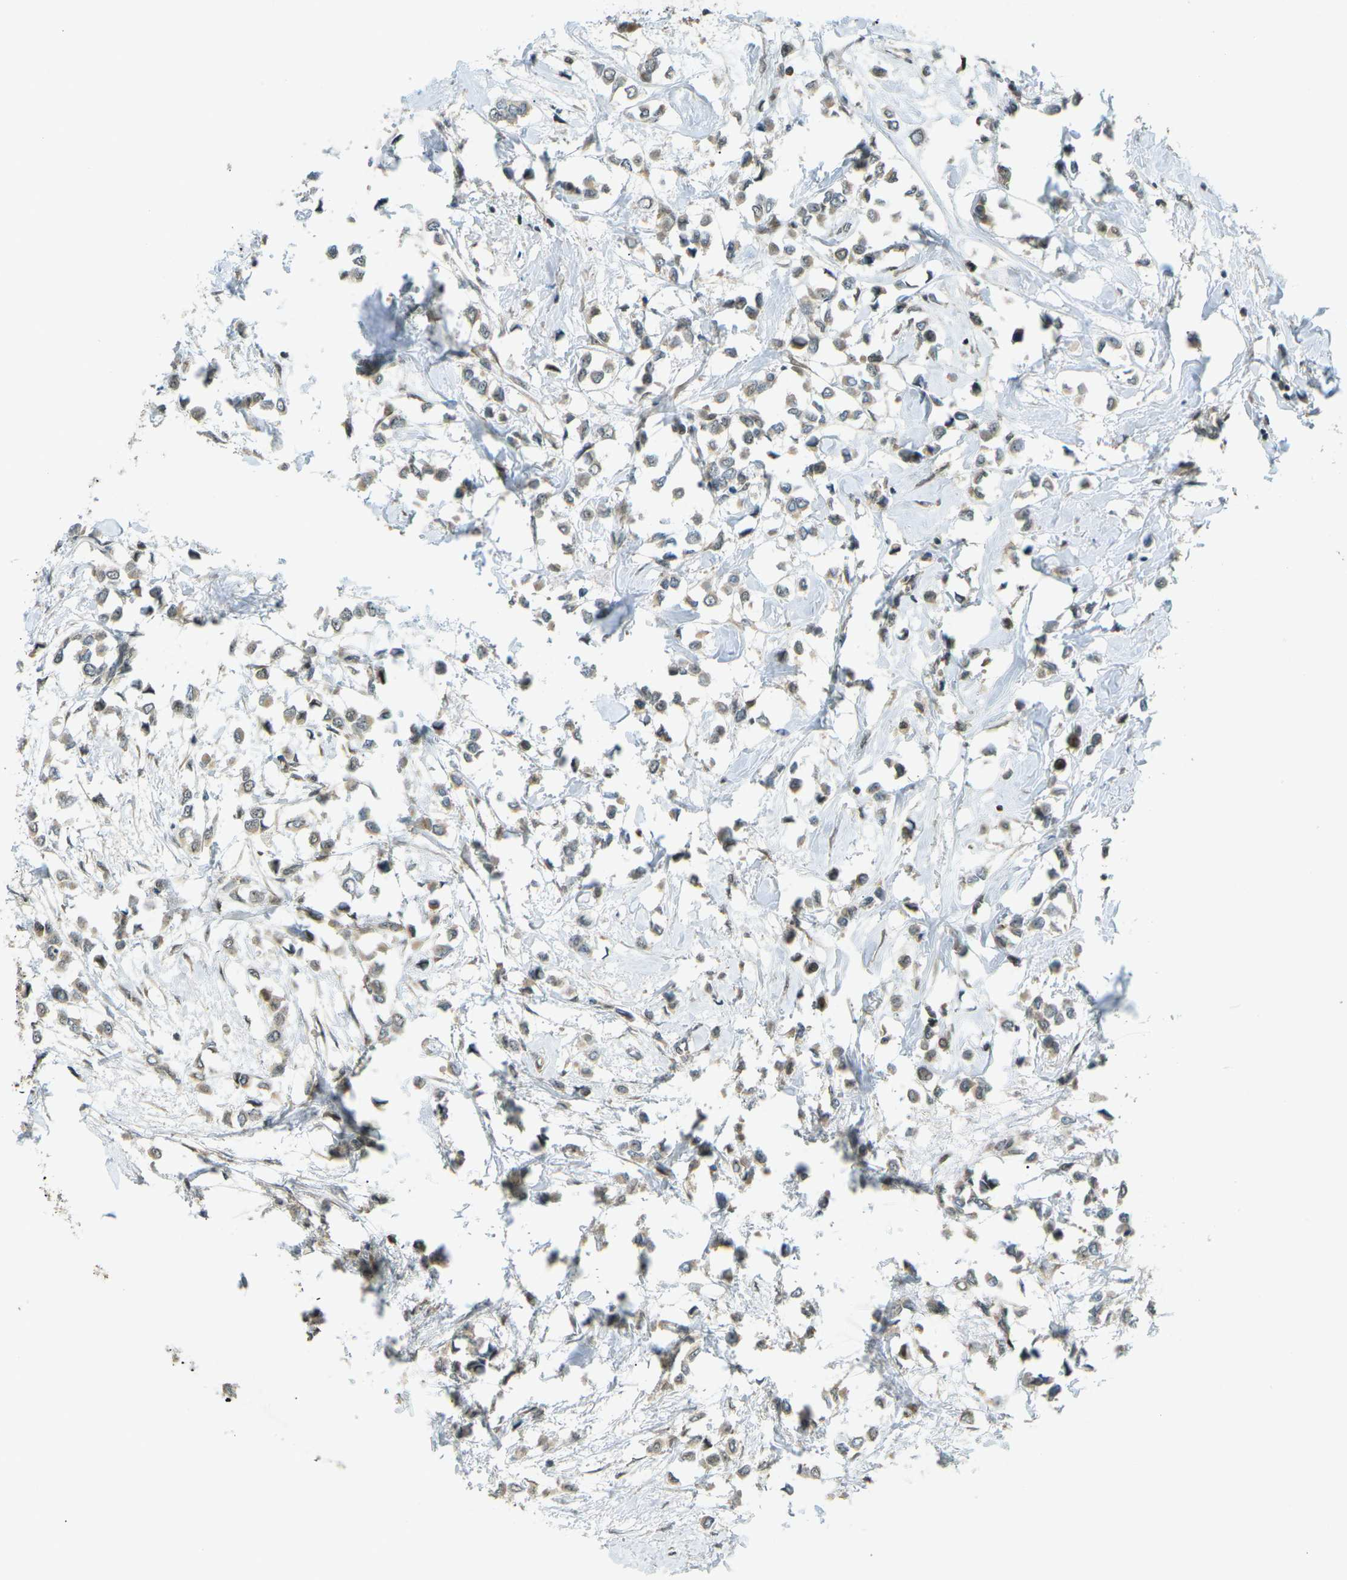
{"staining": {"intensity": "weak", "quantity": ">75%", "location": "cytoplasmic/membranous"}, "tissue": "breast cancer", "cell_type": "Tumor cells", "image_type": "cancer", "snomed": [{"axis": "morphology", "description": "Lobular carcinoma"}, {"axis": "topography", "description": "Breast"}], "caption": "There is low levels of weak cytoplasmic/membranous staining in tumor cells of breast cancer, as demonstrated by immunohistochemical staining (brown color).", "gene": "CCDC186", "patient": {"sex": "female", "age": 51}}